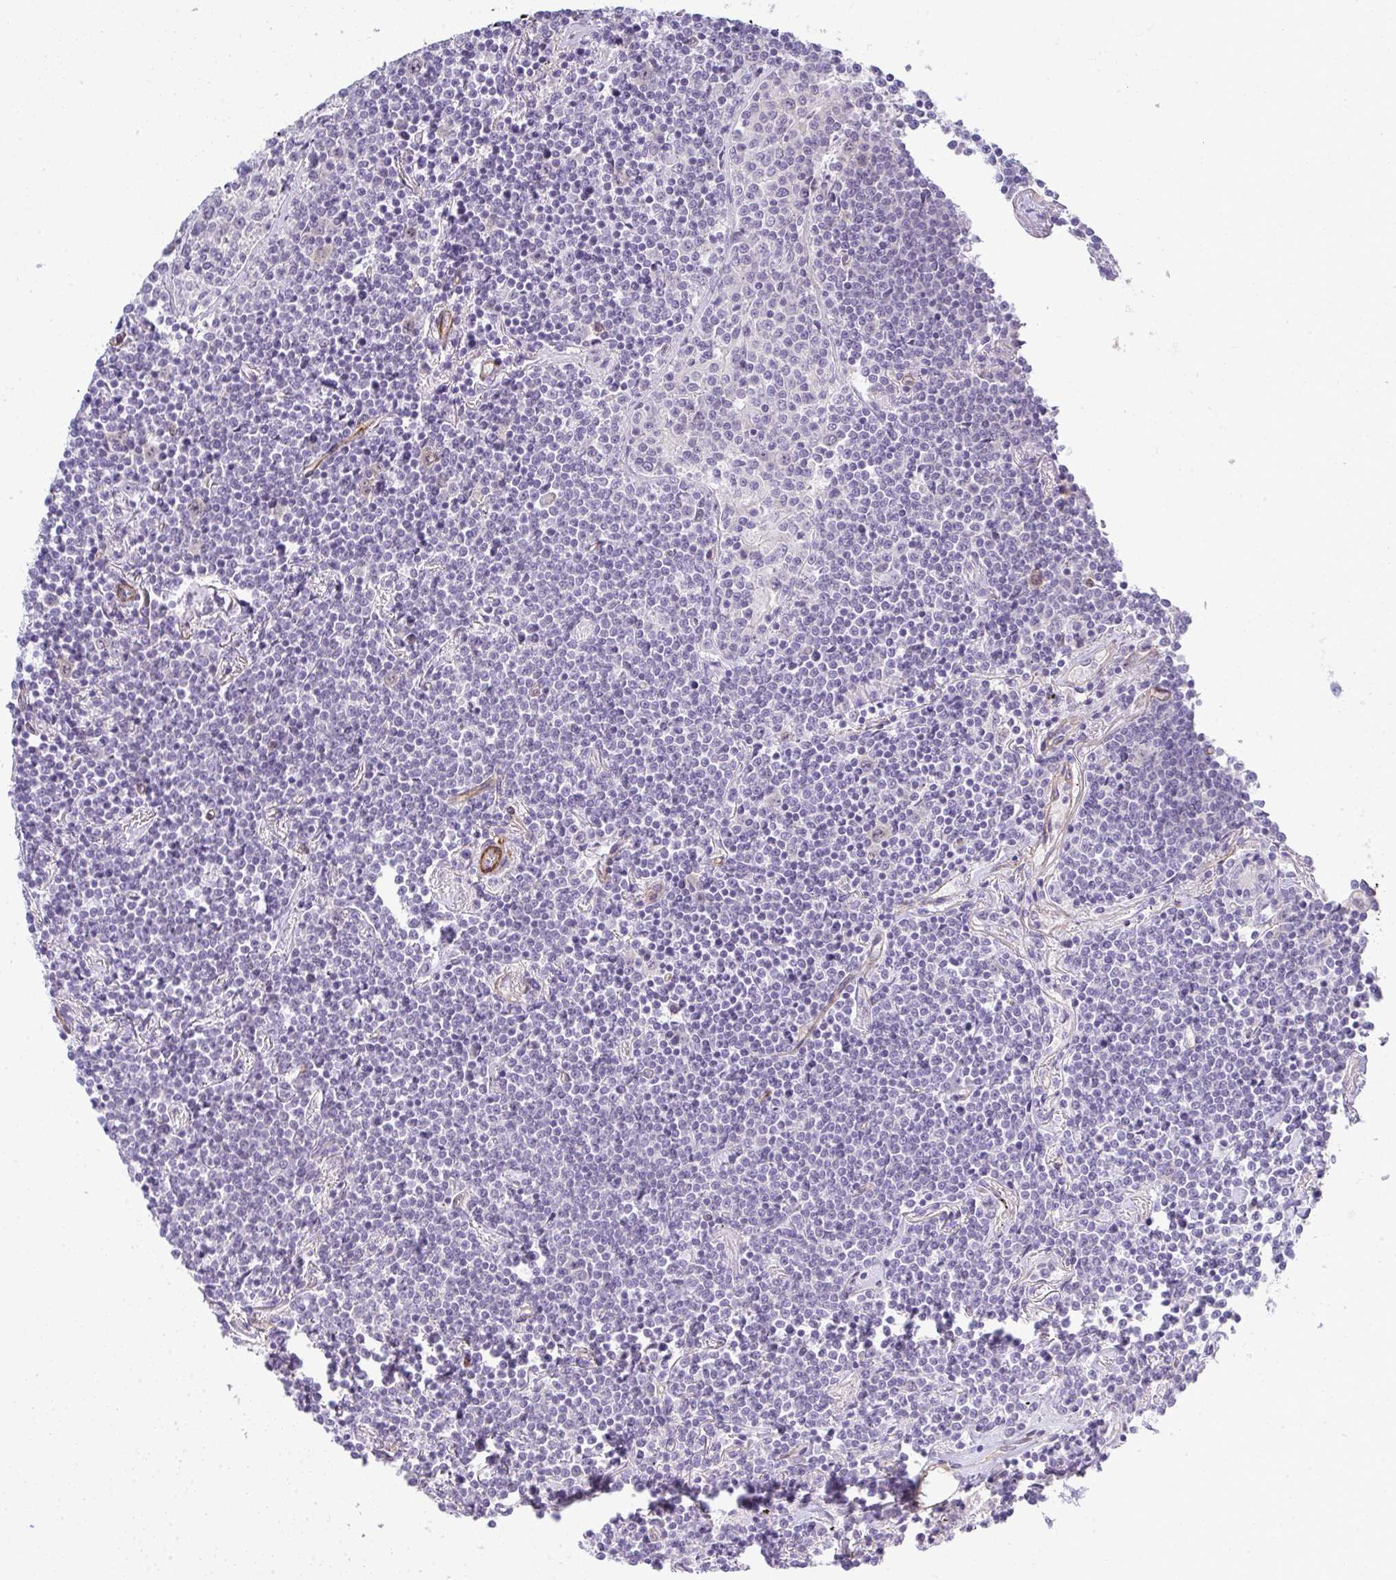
{"staining": {"intensity": "negative", "quantity": "none", "location": "none"}, "tissue": "lymphoma", "cell_type": "Tumor cells", "image_type": "cancer", "snomed": [{"axis": "morphology", "description": "Malignant lymphoma, non-Hodgkin's type, Low grade"}, {"axis": "topography", "description": "Lung"}], "caption": "A histopathology image of human lymphoma is negative for staining in tumor cells. (DAB immunohistochemistry (IHC) with hematoxylin counter stain).", "gene": "UBE2S", "patient": {"sex": "female", "age": 71}}